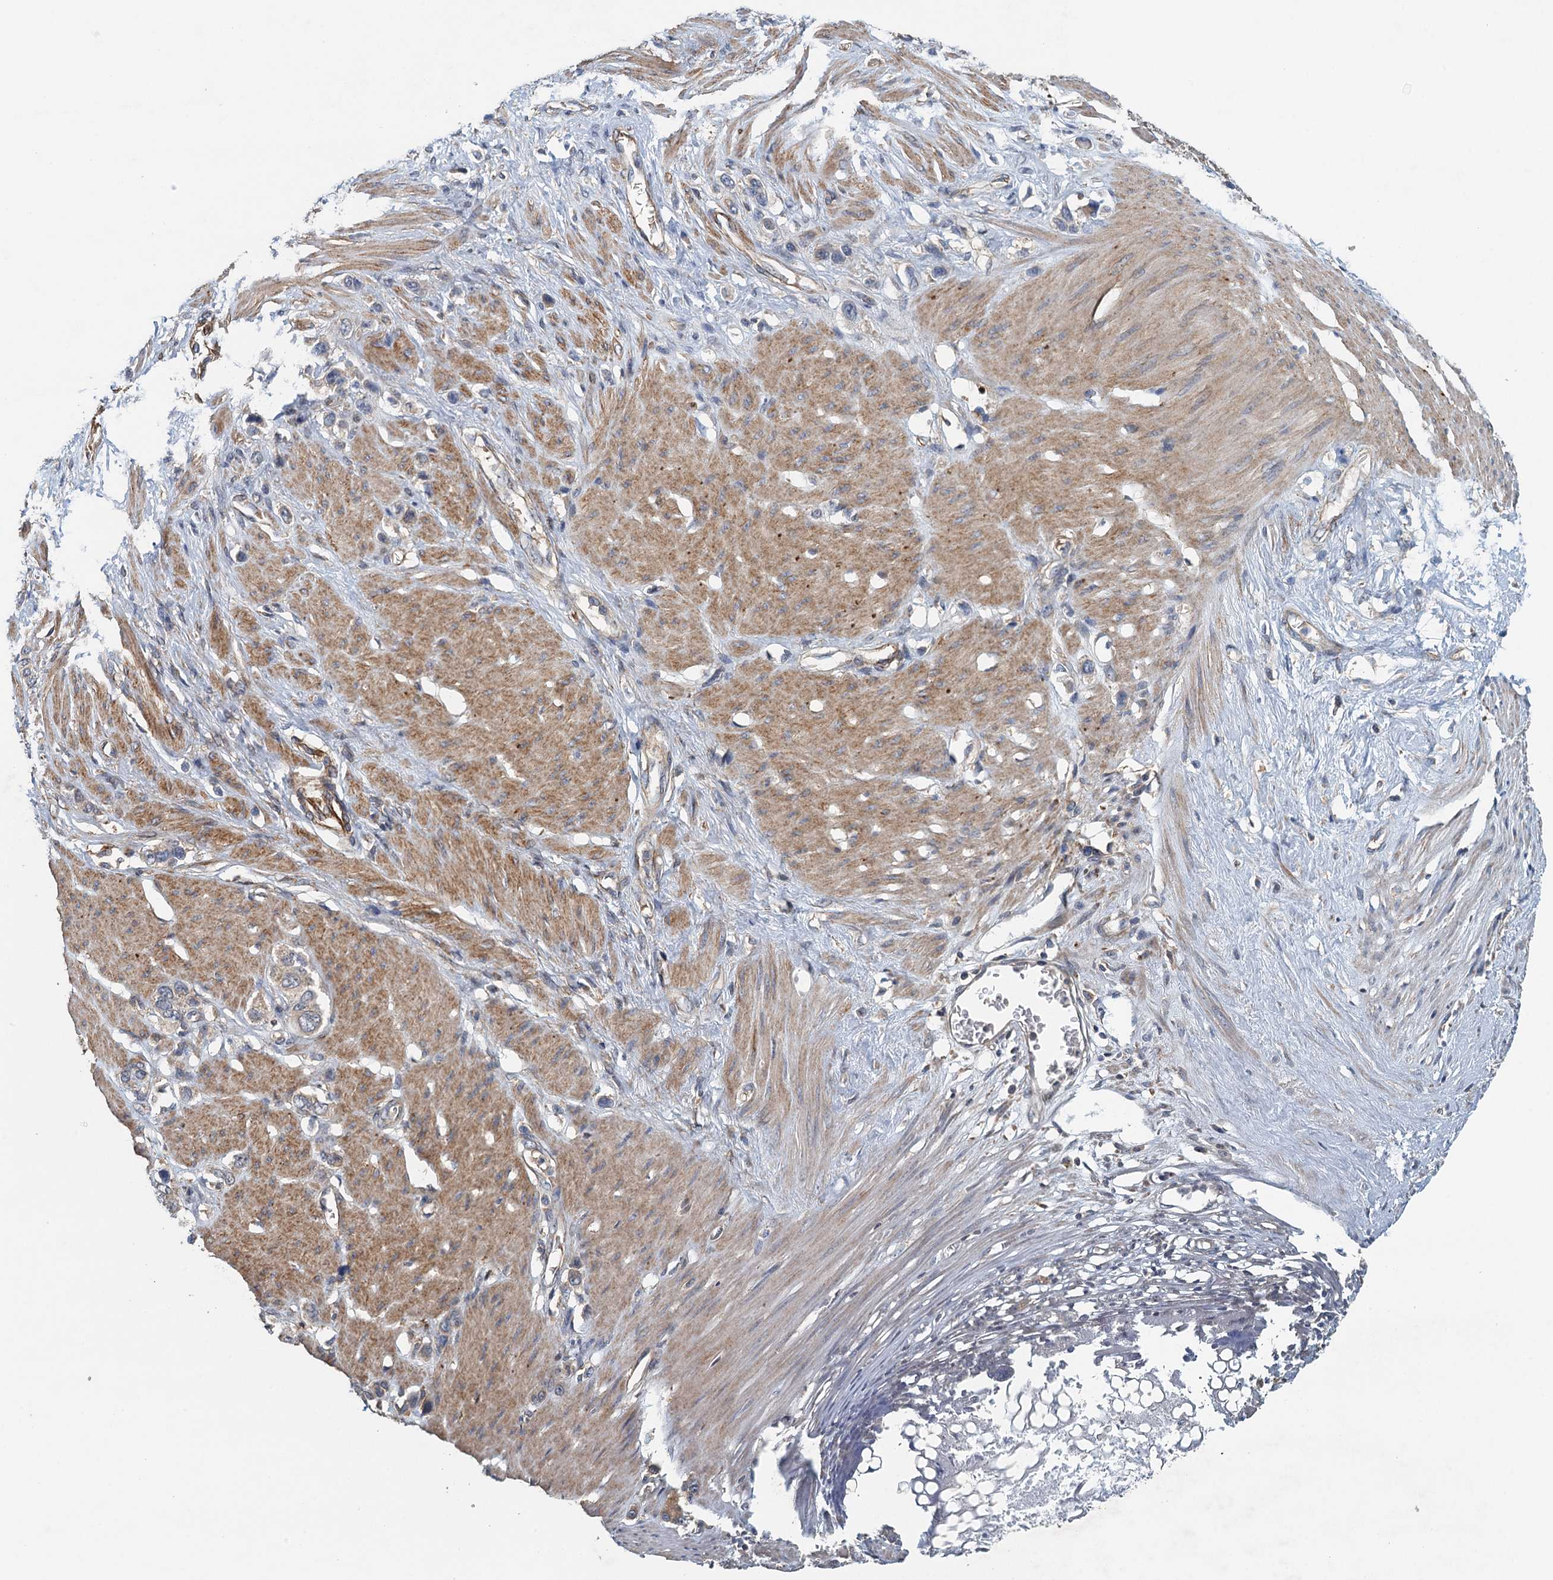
{"staining": {"intensity": "negative", "quantity": "none", "location": "none"}, "tissue": "stomach cancer", "cell_type": "Tumor cells", "image_type": "cancer", "snomed": [{"axis": "morphology", "description": "Adenocarcinoma, NOS"}, {"axis": "morphology", "description": "Adenocarcinoma, High grade"}, {"axis": "topography", "description": "Stomach, upper"}, {"axis": "topography", "description": "Stomach, lower"}], "caption": "This photomicrograph is of stomach cancer (high-grade adenocarcinoma) stained with IHC to label a protein in brown with the nuclei are counter-stained blue. There is no expression in tumor cells.", "gene": "RSAD2", "patient": {"sex": "female", "age": 65}}